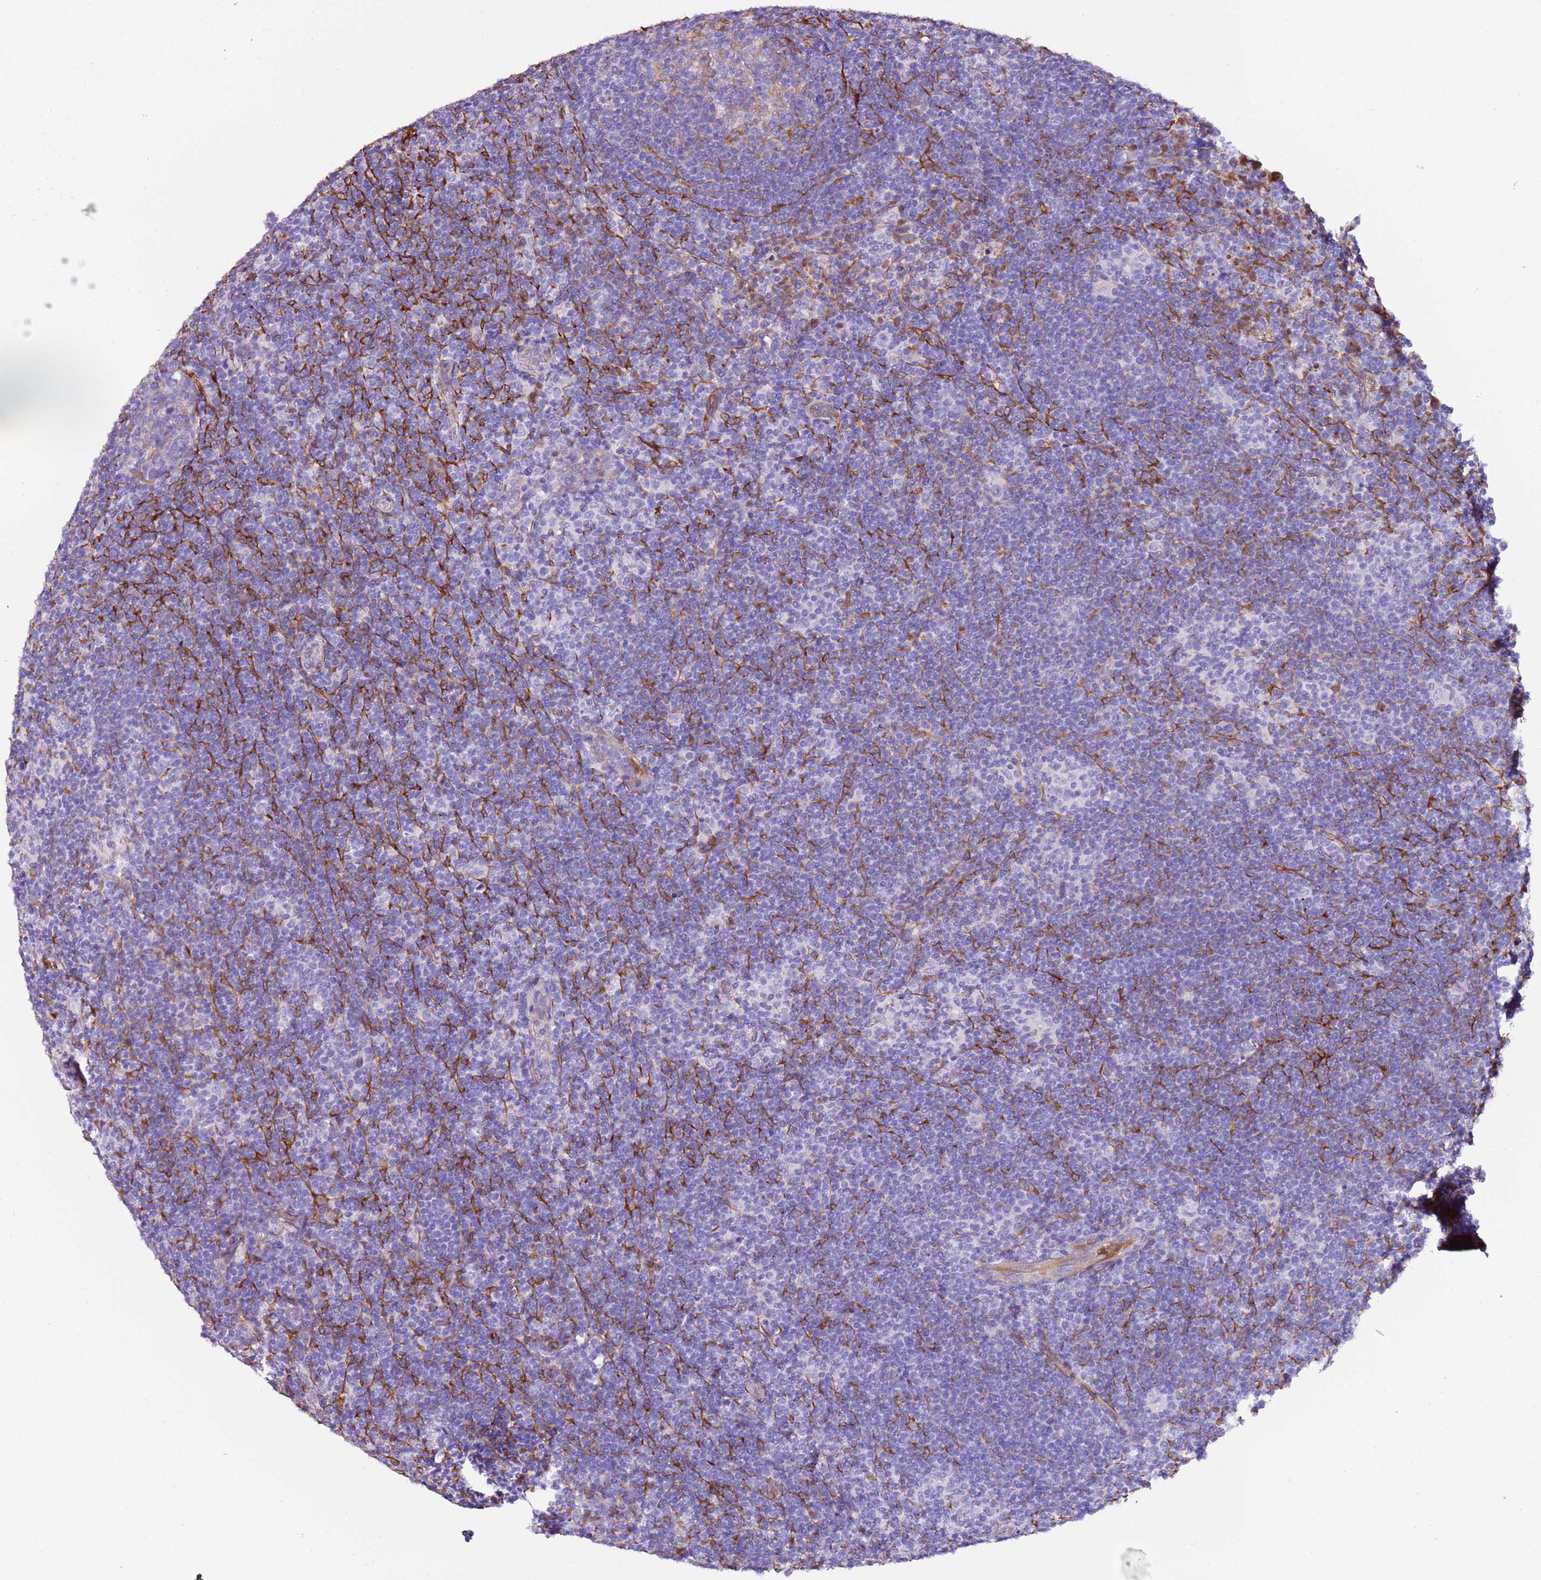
{"staining": {"intensity": "negative", "quantity": "none", "location": "none"}, "tissue": "lymphoma", "cell_type": "Tumor cells", "image_type": "cancer", "snomed": [{"axis": "morphology", "description": "Hodgkin's disease, NOS"}, {"axis": "topography", "description": "Lymph node"}], "caption": "Protein analysis of lymphoma exhibits no significant staining in tumor cells.", "gene": "FAM174C", "patient": {"sex": "female", "age": 57}}